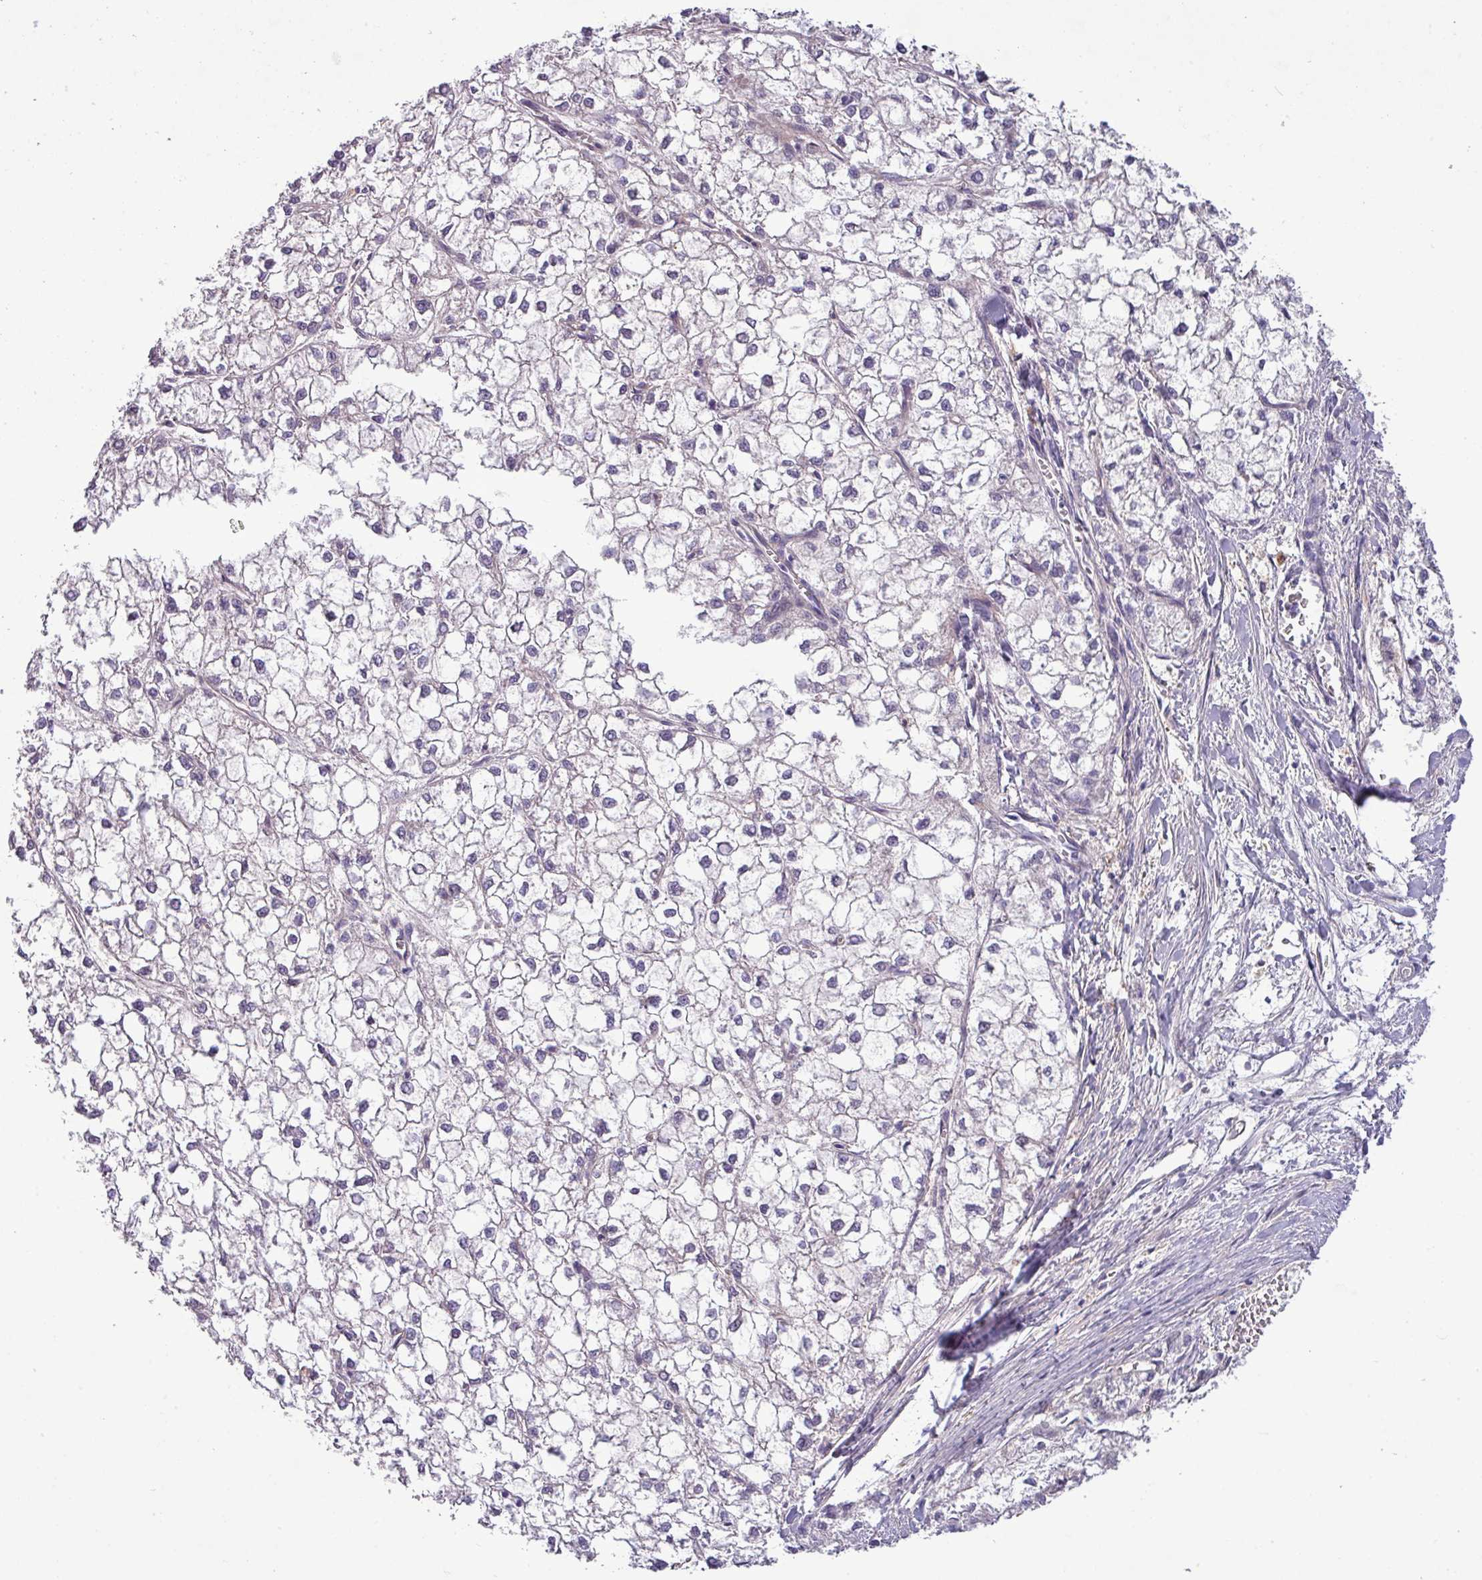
{"staining": {"intensity": "negative", "quantity": "none", "location": "none"}, "tissue": "liver cancer", "cell_type": "Tumor cells", "image_type": "cancer", "snomed": [{"axis": "morphology", "description": "Carcinoma, Hepatocellular, NOS"}, {"axis": "topography", "description": "Liver"}], "caption": "An image of liver hepatocellular carcinoma stained for a protein shows no brown staining in tumor cells. The staining was performed using DAB (3,3'-diaminobenzidine) to visualize the protein expression in brown, while the nuclei were stained in blue with hematoxylin (Magnification: 20x).", "gene": "KIRREL3", "patient": {"sex": "female", "age": 43}}